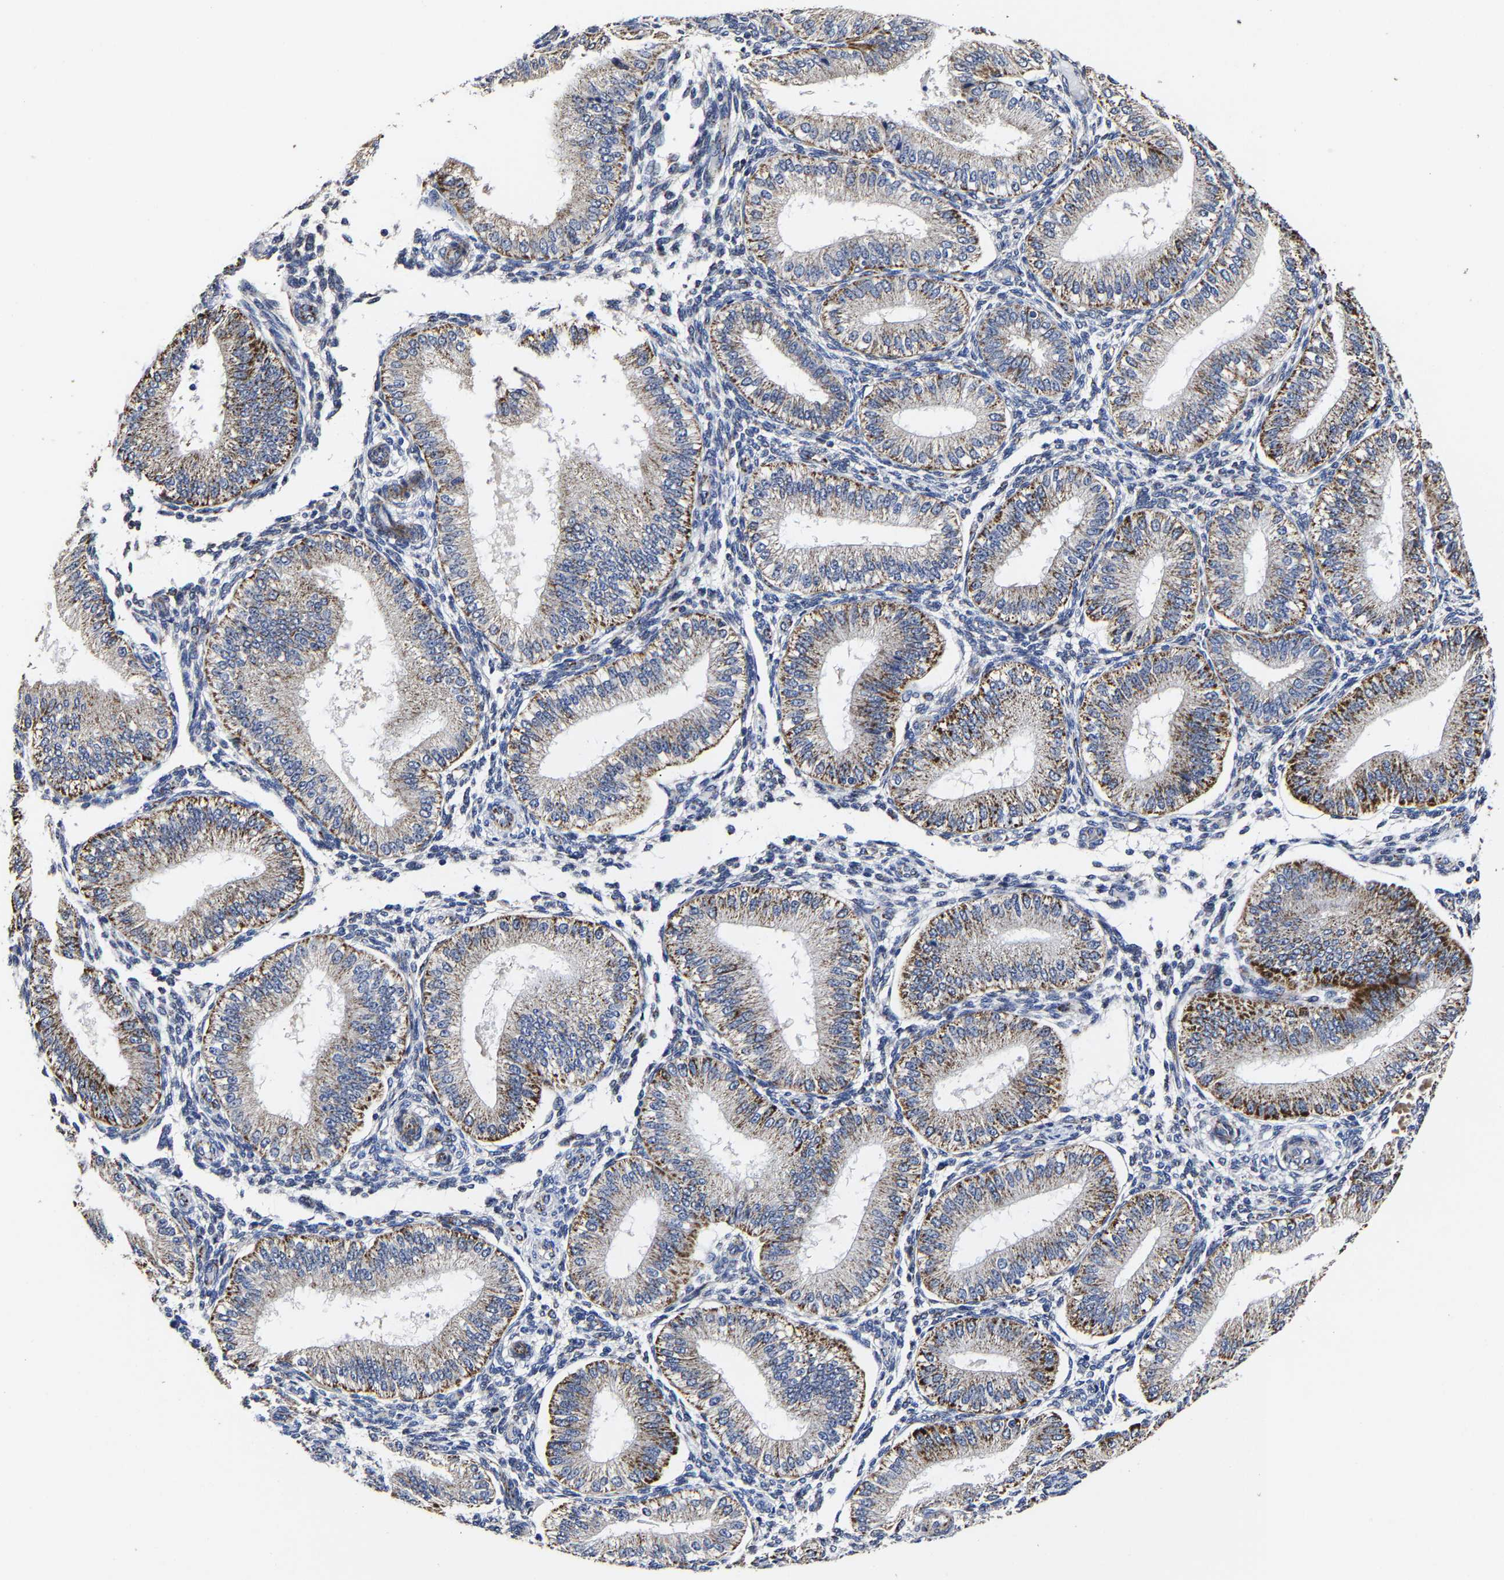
{"staining": {"intensity": "moderate", "quantity": "<25%", "location": "cytoplasmic/membranous"}, "tissue": "endometrium", "cell_type": "Cells in endometrial stroma", "image_type": "normal", "snomed": [{"axis": "morphology", "description": "Normal tissue, NOS"}, {"axis": "topography", "description": "Endometrium"}], "caption": "Immunohistochemical staining of benign endometrium exhibits moderate cytoplasmic/membranous protein staining in about <25% of cells in endometrial stroma.", "gene": "AASS", "patient": {"sex": "female", "age": 39}}